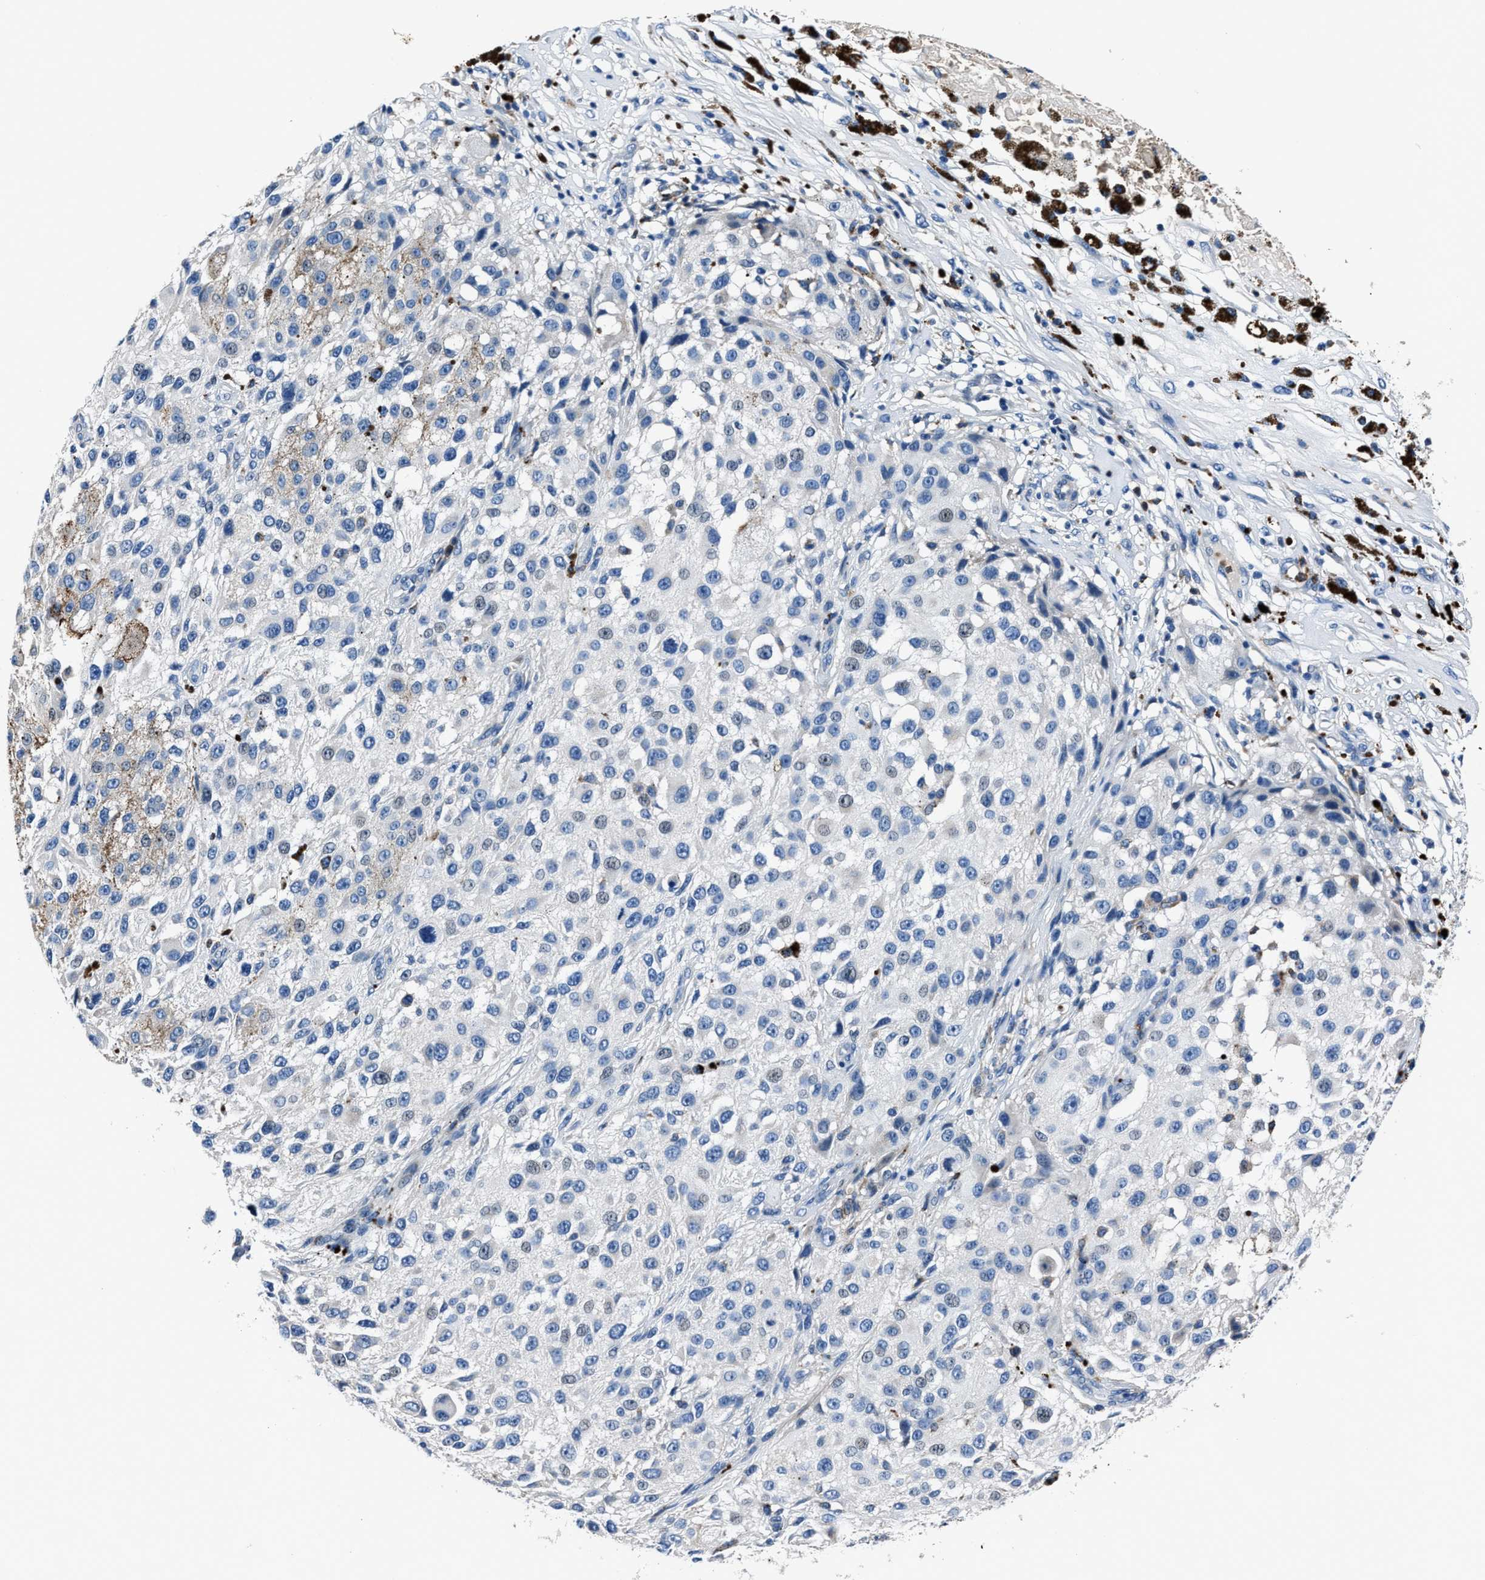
{"staining": {"intensity": "negative", "quantity": "none", "location": "none"}, "tissue": "melanoma", "cell_type": "Tumor cells", "image_type": "cancer", "snomed": [{"axis": "morphology", "description": "Necrosis, NOS"}, {"axis": "morphology", "description": "Malignant melanoma, NOS"}, {"axis": "topography", "description": "Skin"}], "caption": "Immunohistochemistry (IHC) of human malignant melanoma shows no positivity in tumor cells. (Brightfield microscopy of DAB IHC at high magnification).", "gene": "FGL2", "patient": {"sex": "female", "age": 87}}